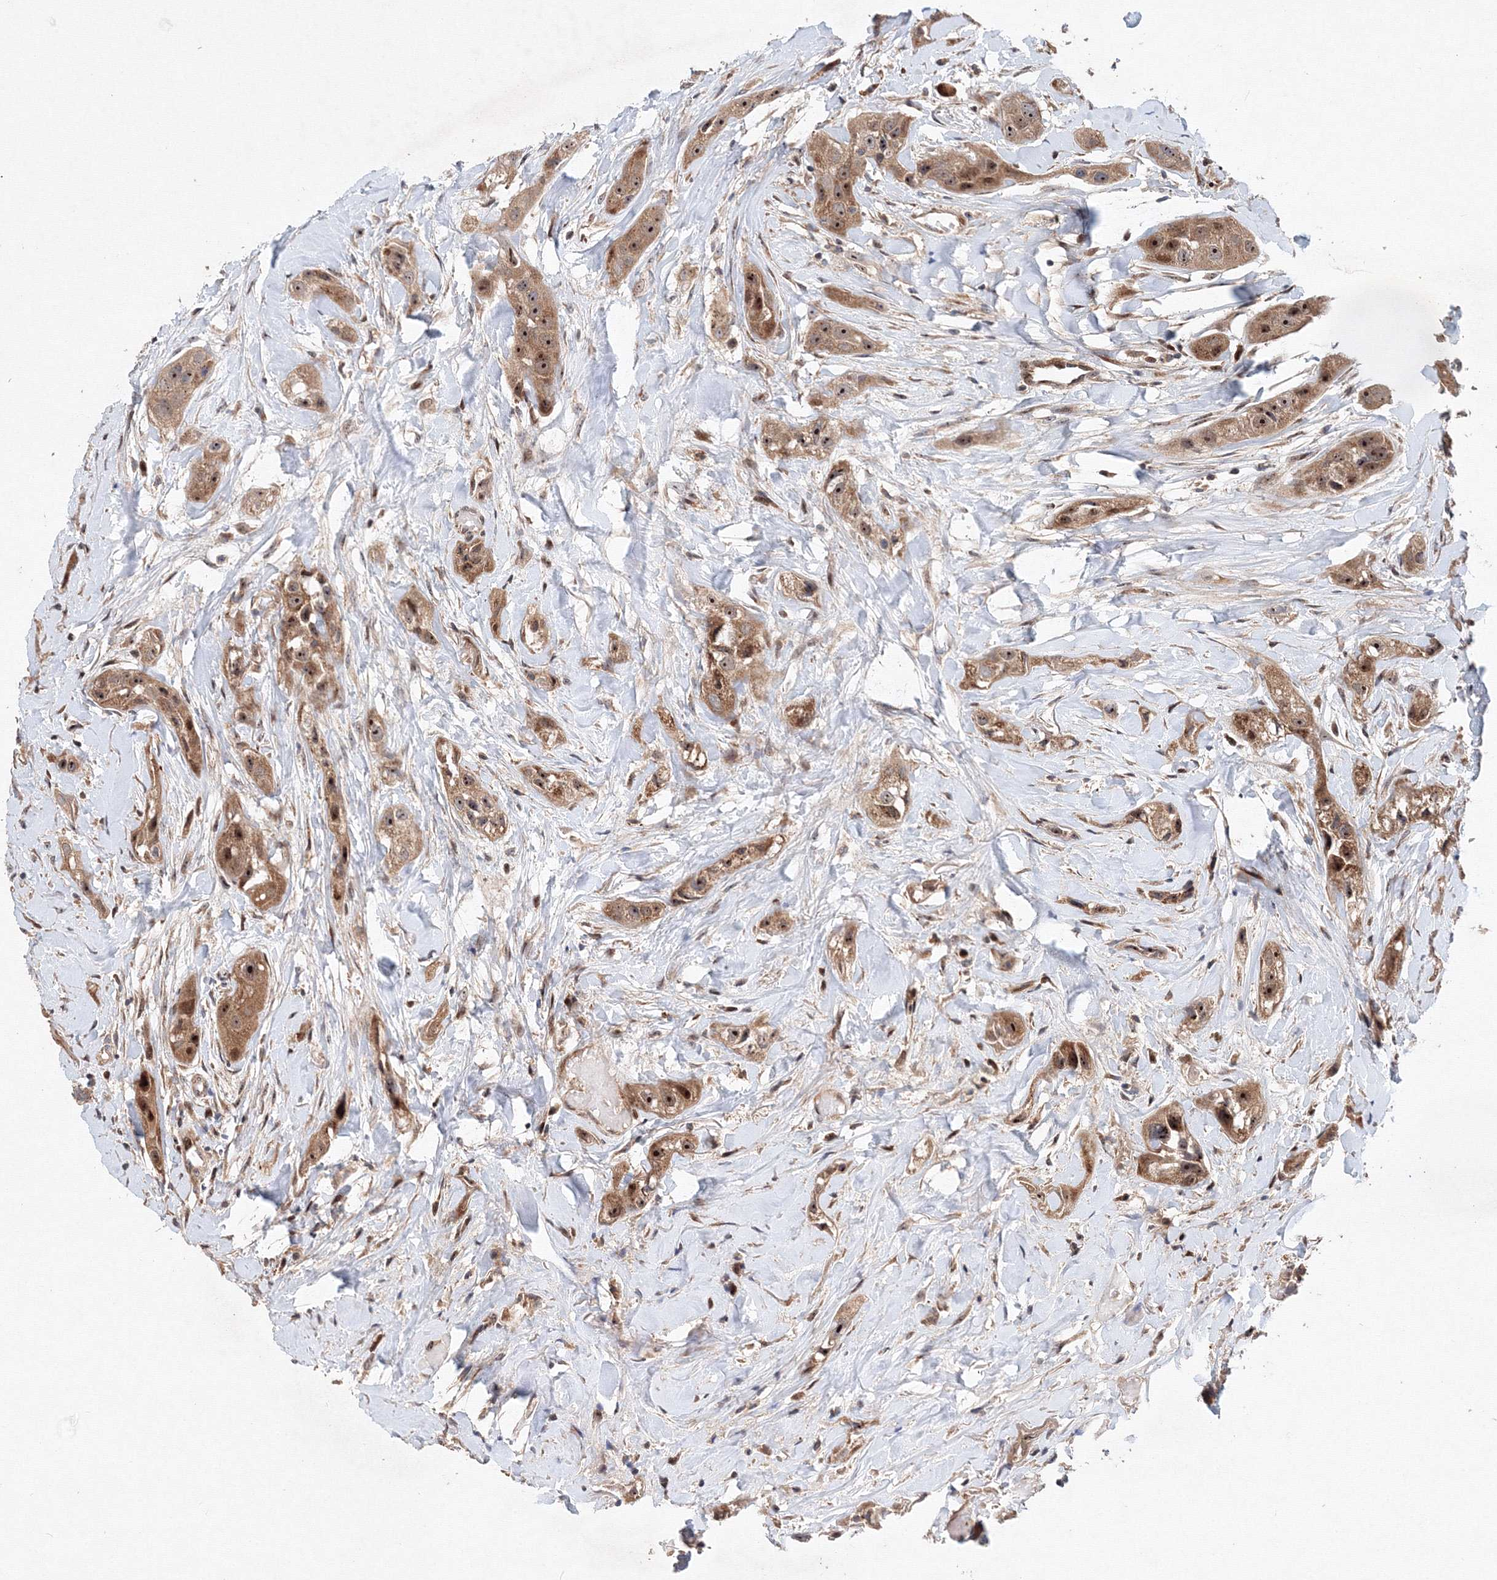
{"staining": {"intensity": "moderate", "quantity": ">75%", "location": "cytoplasmic/membranous,nuclear"}, "tissue": "head and neck cancer", "cell_type": "Tumor cells", "image_type": "cancer", "snomed": [{"axis": "morphology", "description": "Normal tissue, NOS"}, {"axis": "morphology", "description": "Squamous cell carcinoma, NOS"}, {"axis": "topography", "description": "Skeletal muscle"}, {"axis": "topography", "description": "Head-Neck"}], "caption": "Protein expression analysis of human head and neck squamous cell carcinoma reveals moderate cytoplasmic/membranous and nuclear expression in approximately >75% of tumor cells.", "gene": "ANKAR", "patient": {"sex": "male", "age": 51}}